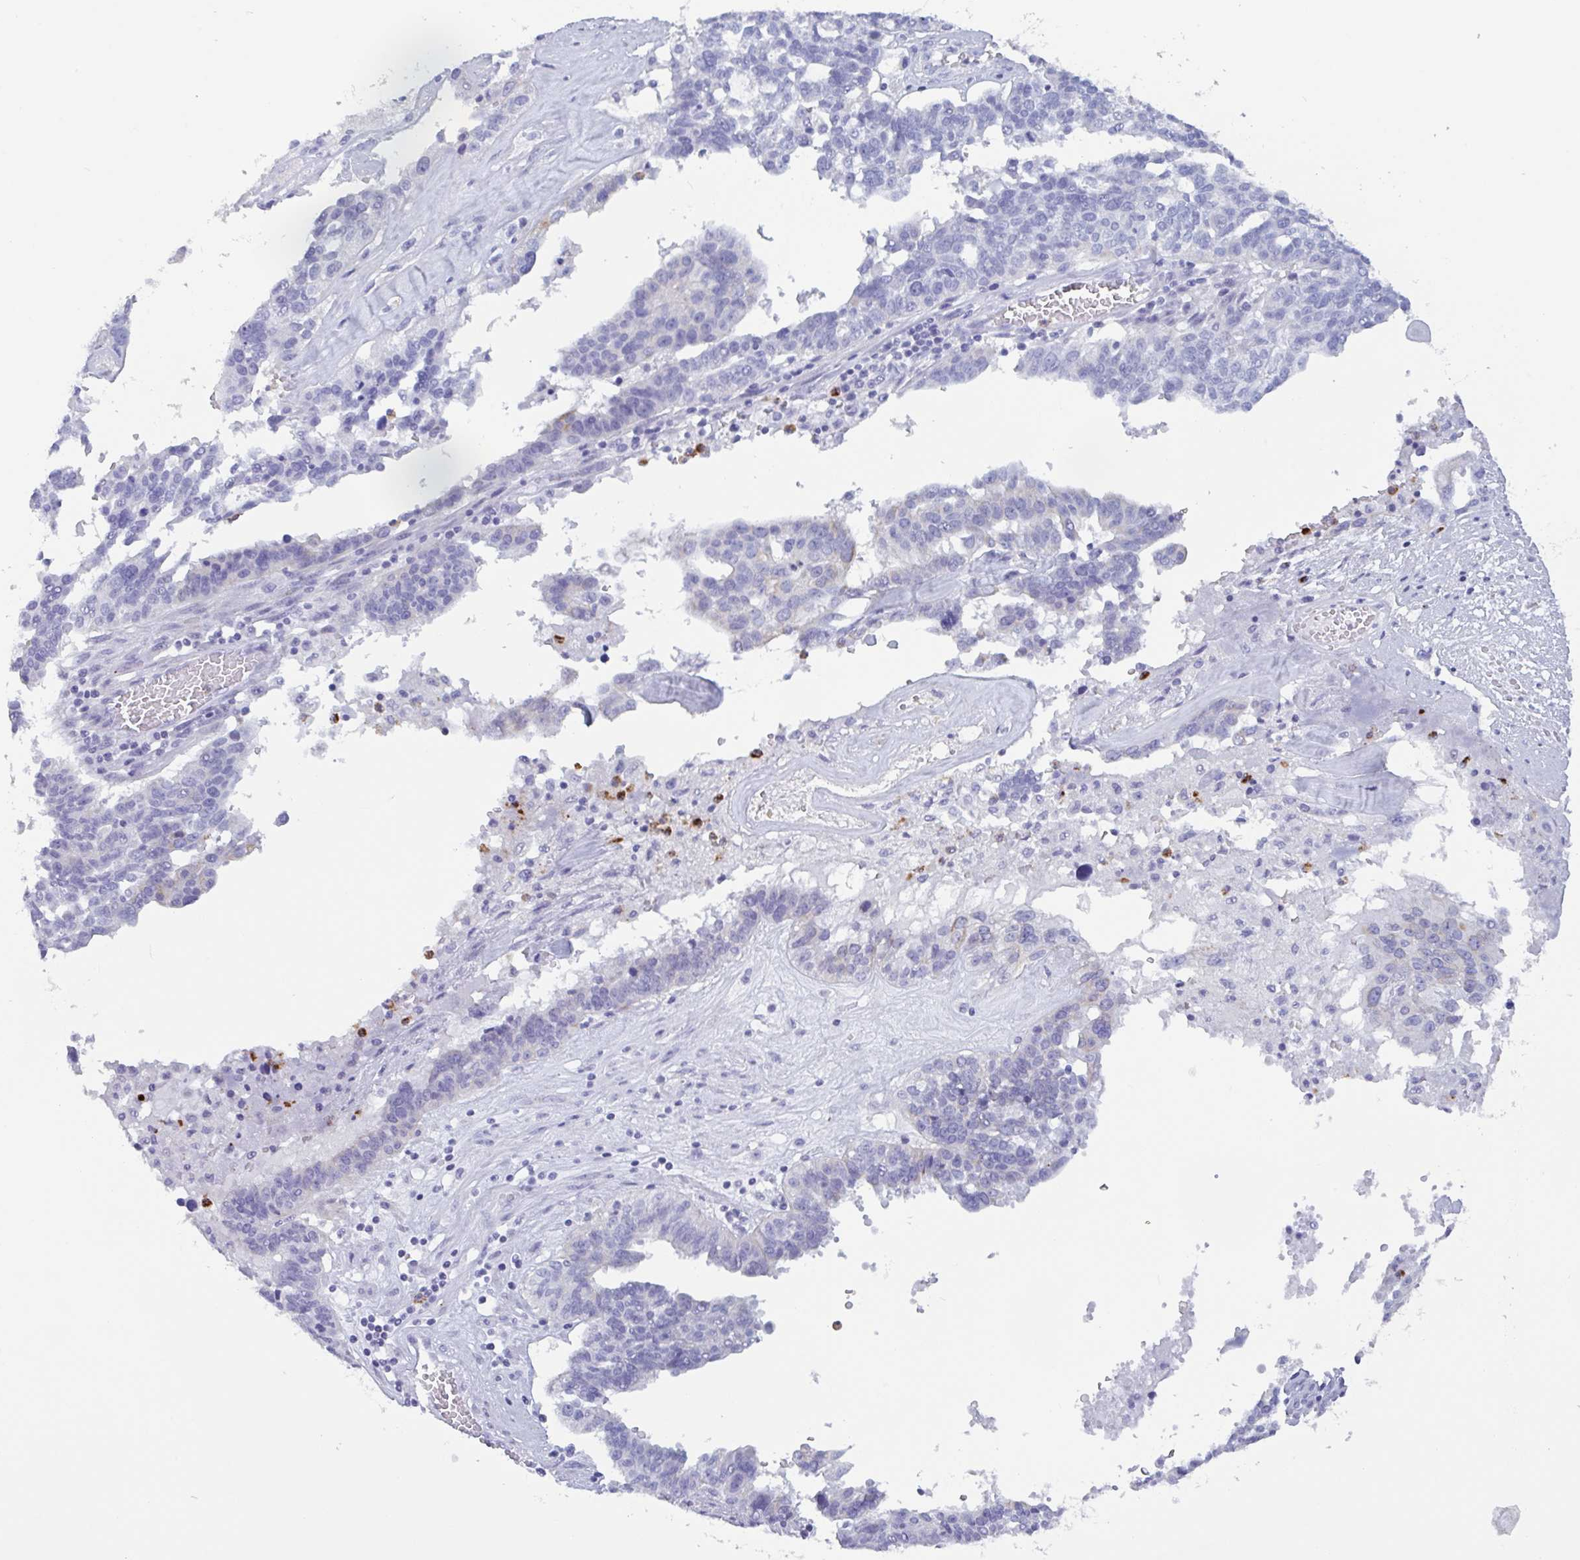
{"staining": {"intensity": "negative", "quantity": "none", "location": "none"}, "tissue": "ovarian cancer", "cell_type": "Tumor cells", "image_type": "cancer", "snomed": [{"axis": "morphology", "description": "Cystadenocarcinoma, serous, NOS"}, {"axis": "topography", "description": "Ovary"}], "caption": "Immunohistochemistry (IHC) photomicrograph of human serous cystadenocarcinoma (ovarian) stained for a protein (brown), which displays no expression in tumor cells.", "gene": "DTWD2", "patient": {"sex": "female", "age": 59}}